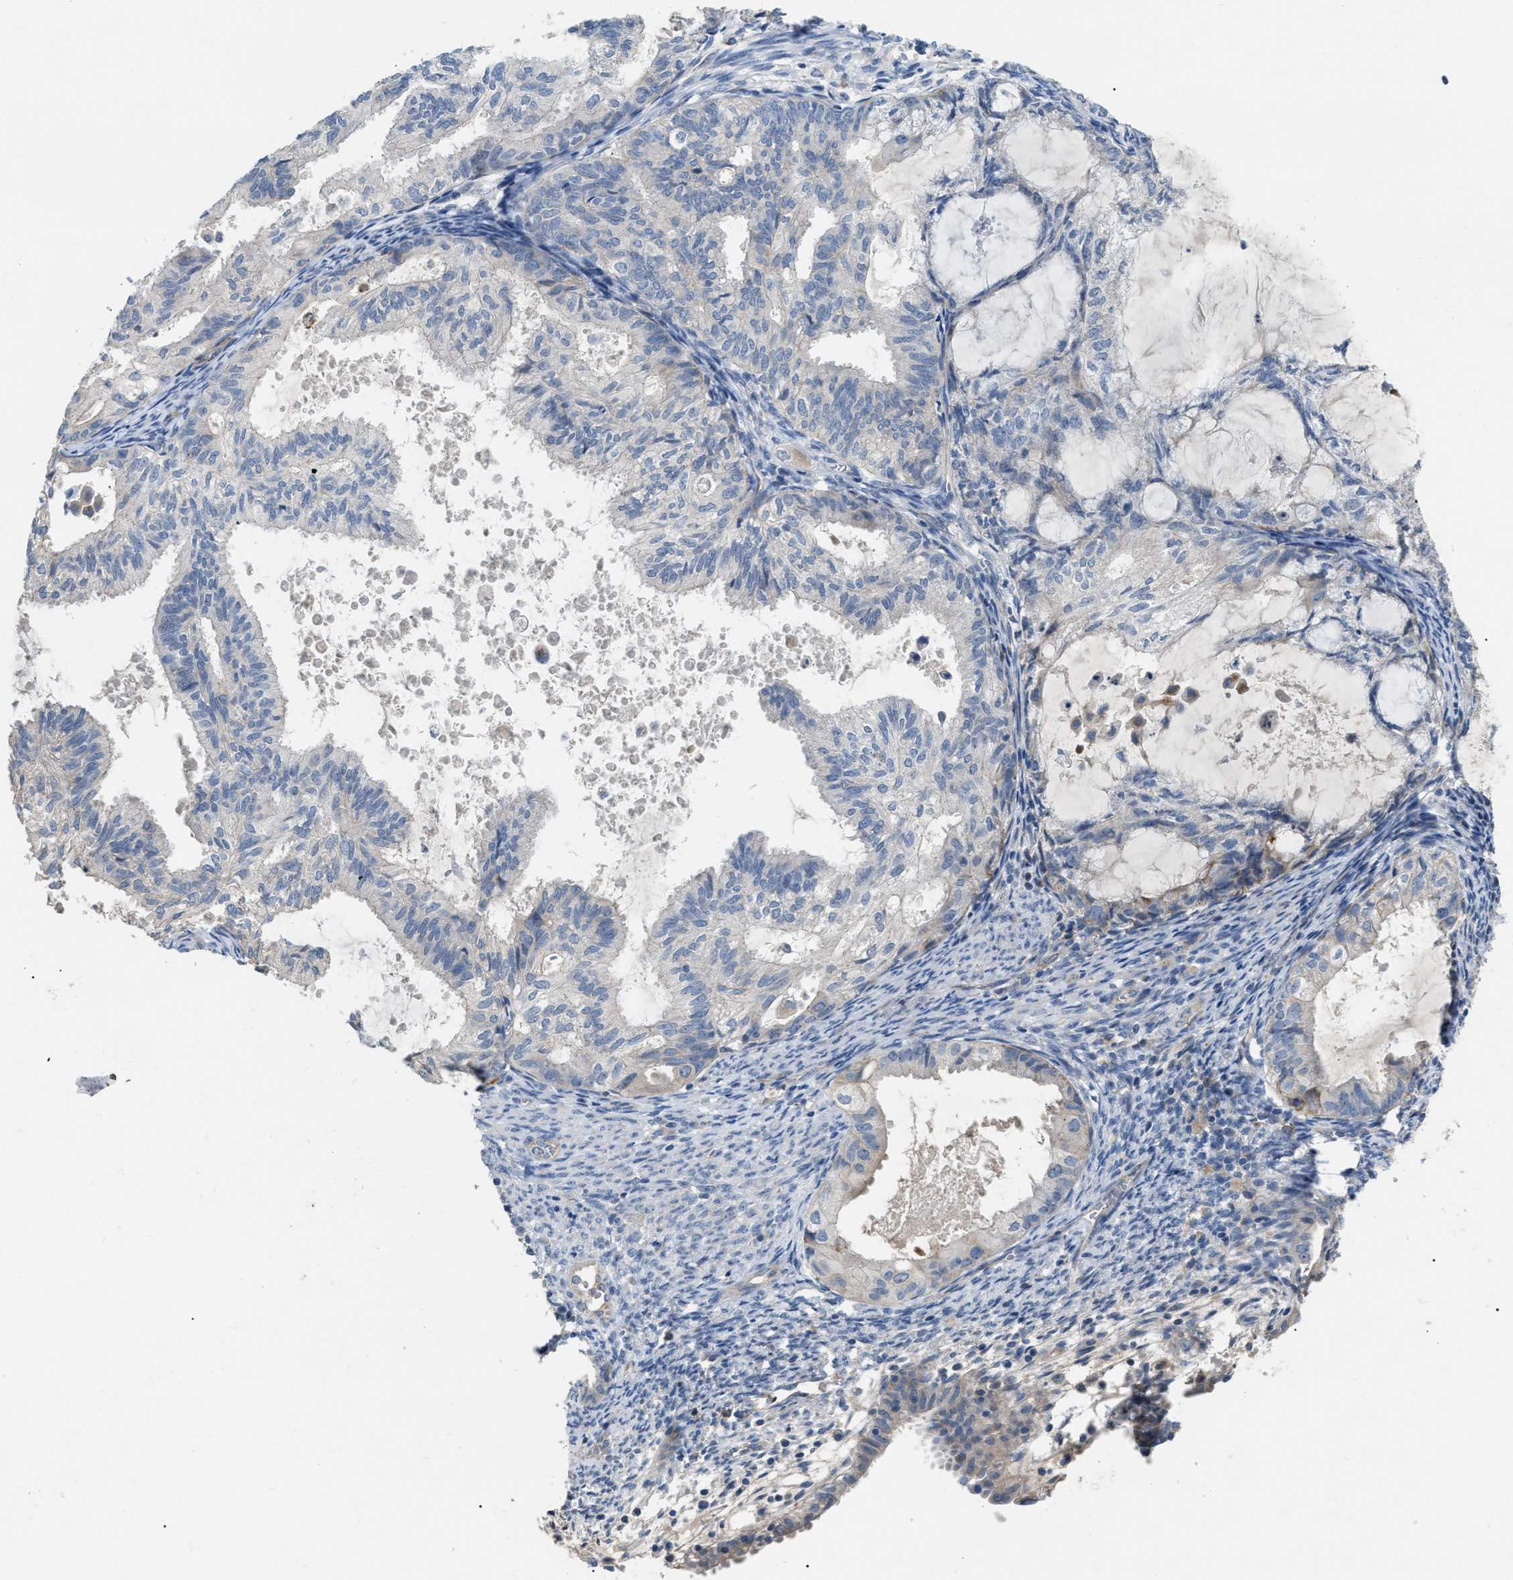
{"staining": {"intensity": "negative", "quantity": "none", "location": "none"}, "tissue": "cervical cancer", "cell_type": "Tumor cells", "image_type": "cancer", "snomed": [{"axis": "morphology", "description": "Normal tissue, NOS"}, {"axis": "morphology", "description": "Adenocarcinoma, NOS"}, {"axis": "topography", "description": "Cervix"}, {"axis": "topography", "description": "Endometrium"}], "caption": "A high-resolution histopathology image shows immunohistochemistry (IHC) staining of adenocarcinoma (cervical), which demonstrates no significant staining in tumor cells. (IHC, brightfield microscopy, high magnification).", "gene": "DHX58", "patient": {"sex": "female", "age": 86}}